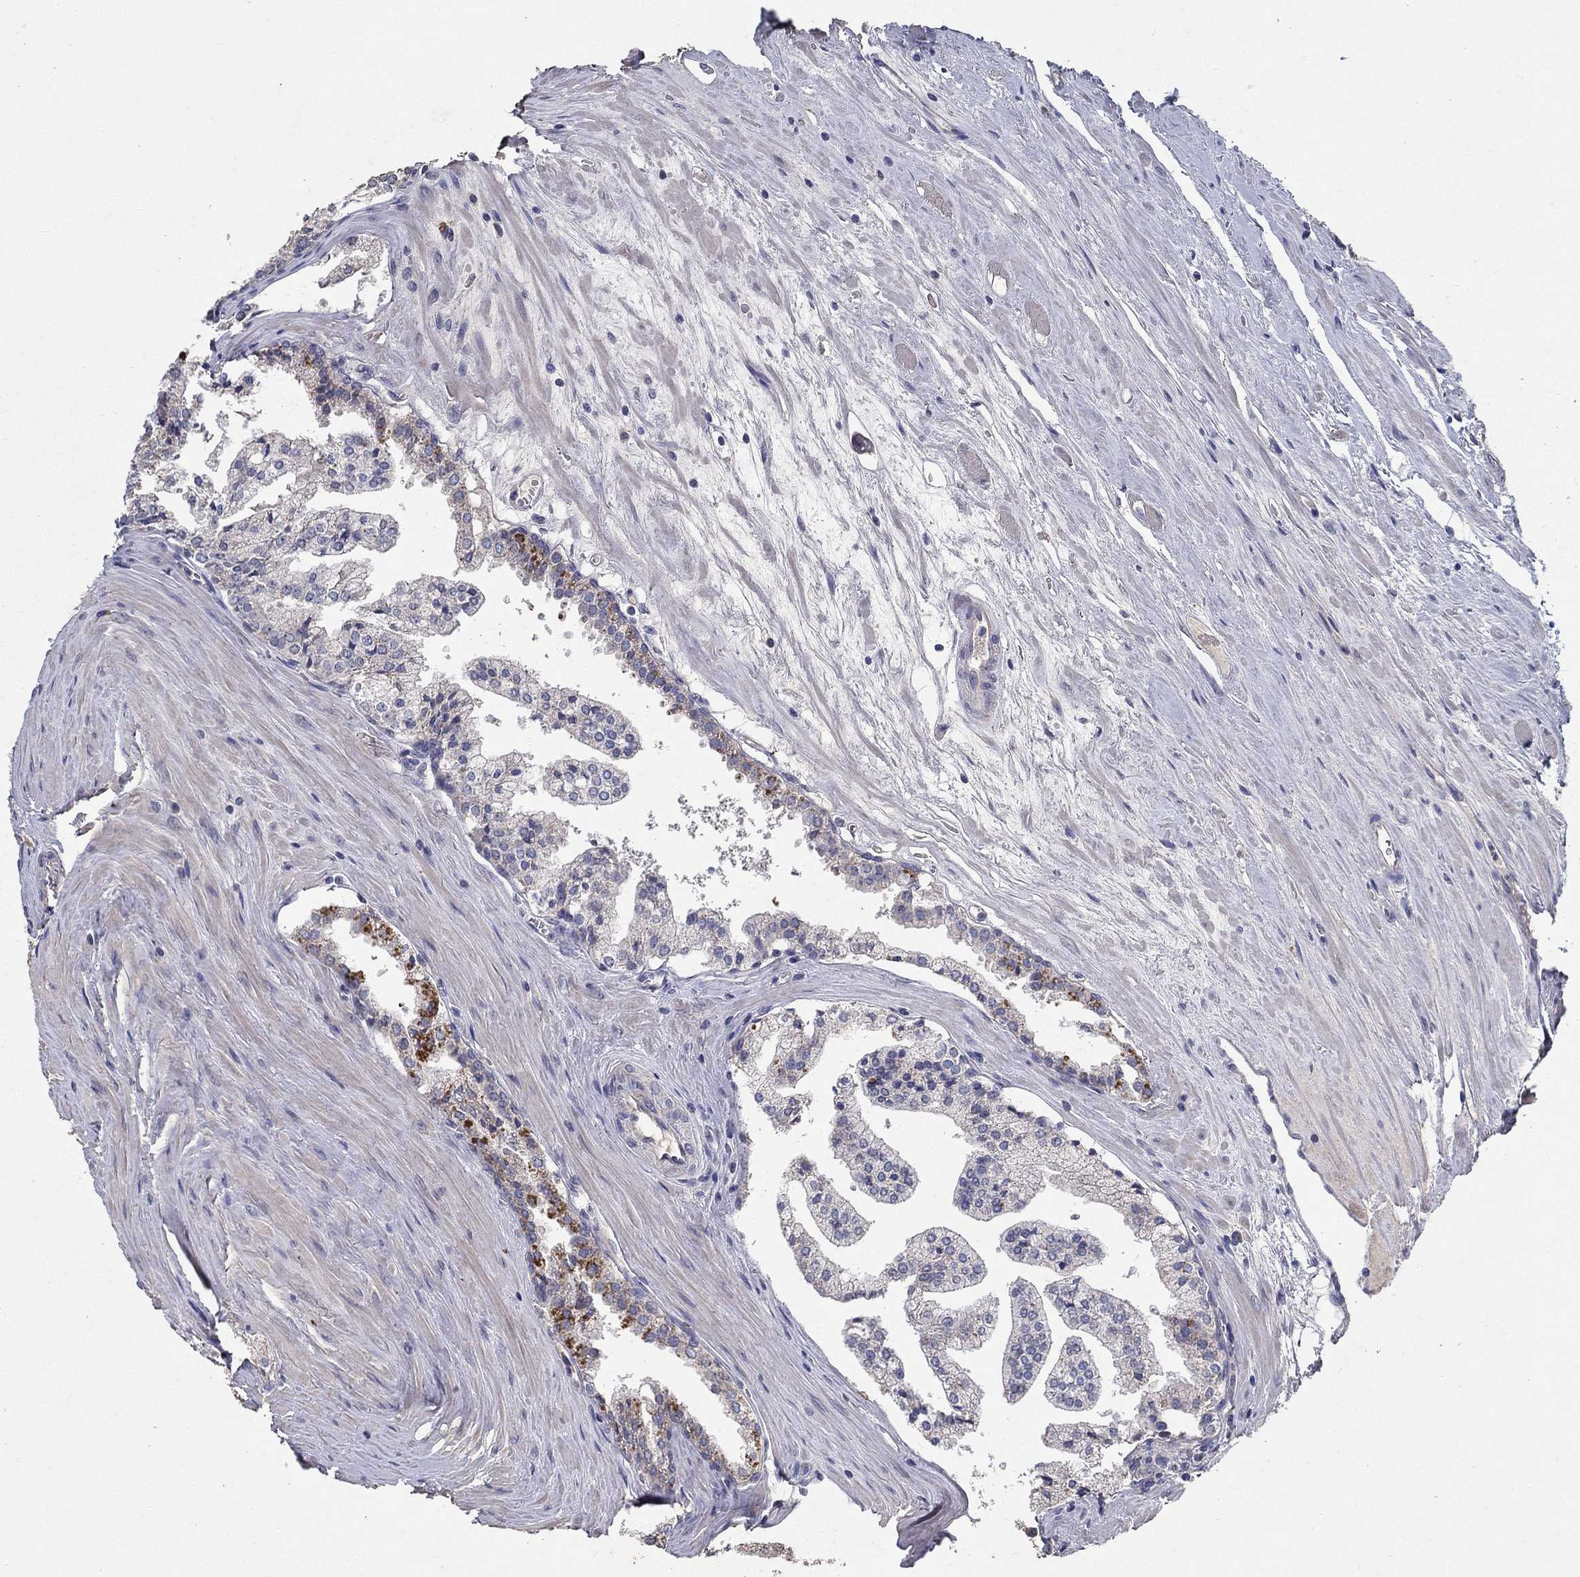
{"staining": {"intensity": "strong", "quantity": "<25%", "location": "cytoplasmic/membranous"}, "tissue": "prostate cancer", "cell_type": "Tumor cells", "image_type": "cancer", "snomed": [{"axis": "morphology", "description": "Adenocarcinoma, NOS"}, {"axis": "topography", "description": "Prostate"}], "caption": "About <25% of tumor cells in prostate adenocarcinoma demonstrate strong cytoplasmic/membranous protein staining as visualized by brown immunohistochemical staining.", "gene": "PROZ", "patient": {"sex": "male", "age": 72}}